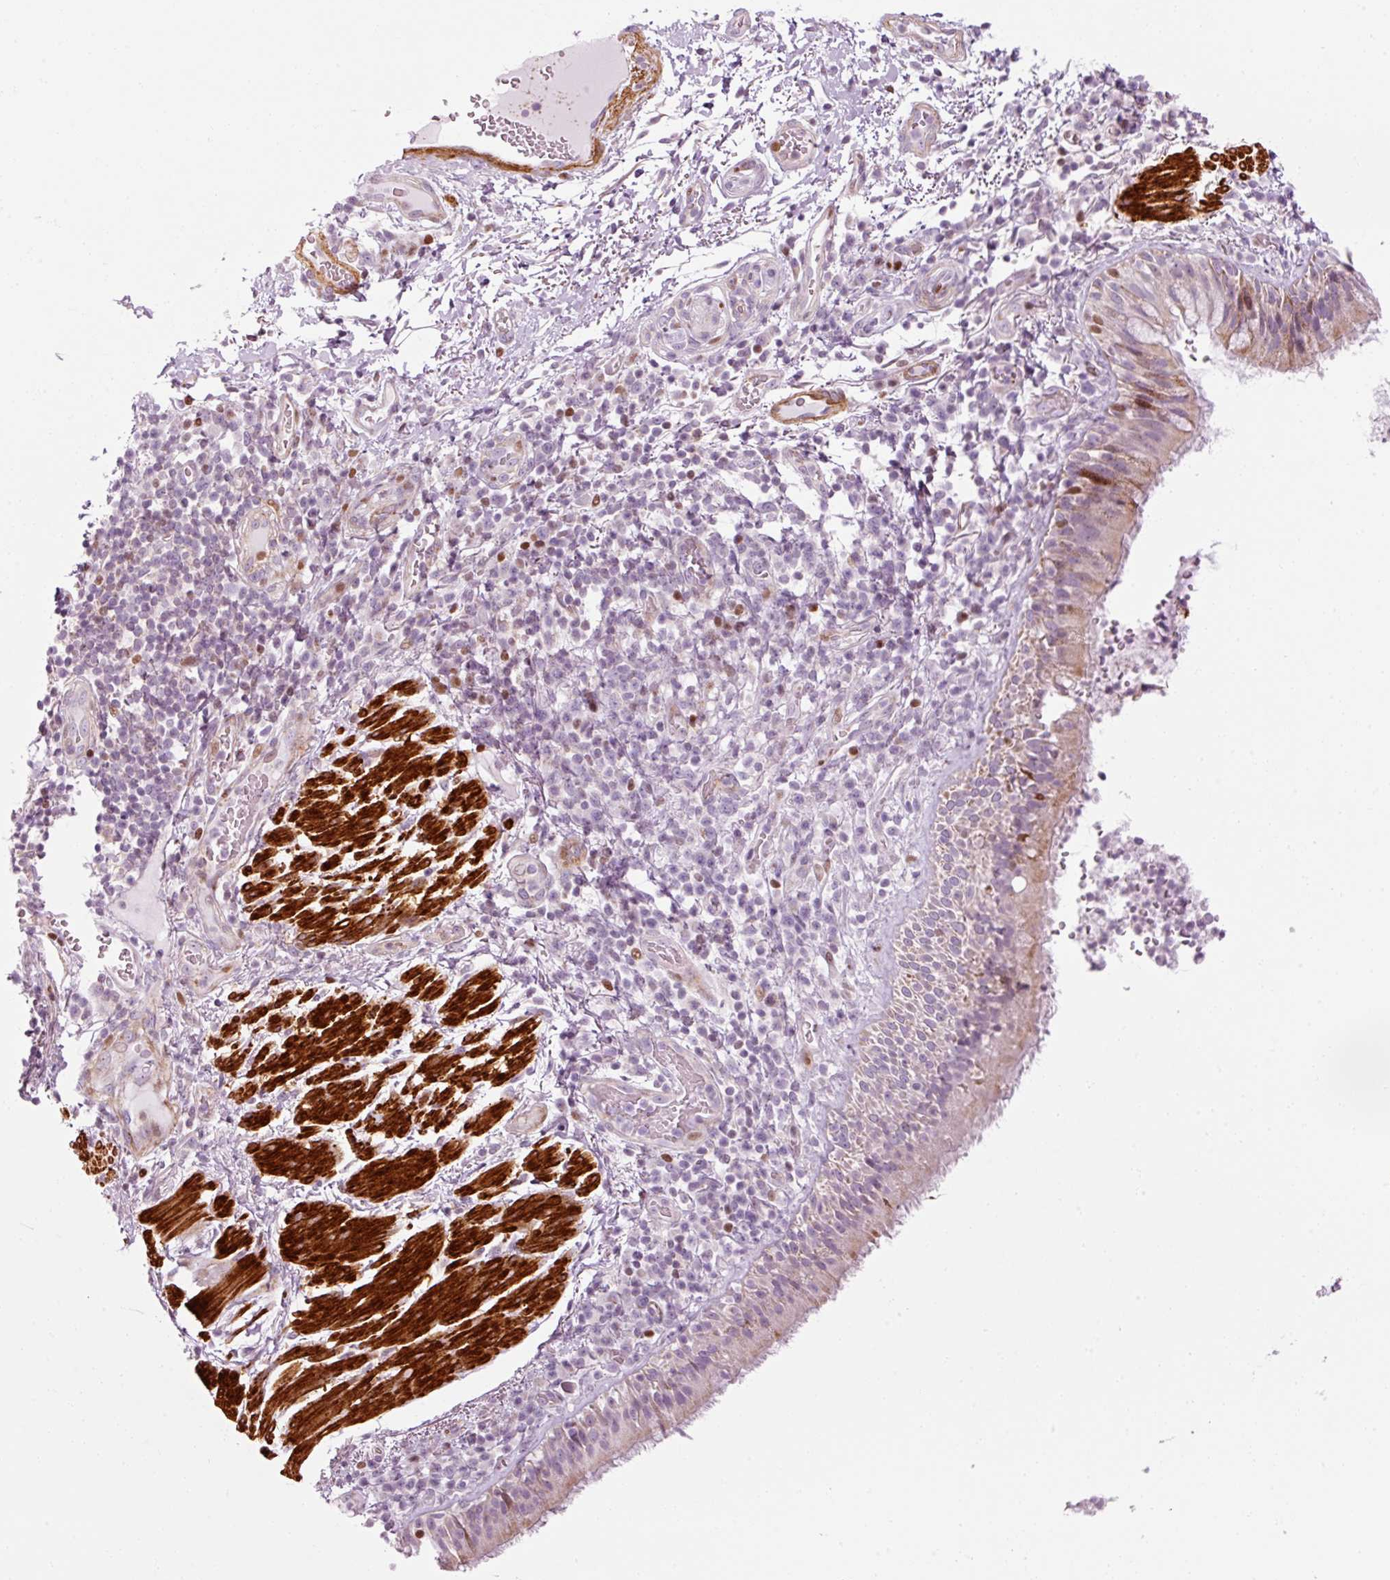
{"staining": {"intensity": "moderate", "quantity": "<25%", "location": "cytoplasmic/membranous,nuclear"}, "tissue": "bronchus", "cell_type": "Respiratory epithelial cells", "image_type": "normal", "snomed": [{"axis": "morphology", "description": "Normal tissue, NOS"}, {"axis": "topography", "description": "Cartilage tissue"}, {"axis": "topography", "description": "Bronchus"}], "caption": "Unremarkable bronchus exhibits moderate cytoplasmic/membranous,nuclear staining in about <25% of respiratory epithelial cells, visualized by immunohistochemistry.", "gene": "ANKRD20A1", "patient": {"sex": "male", "age": 56}}